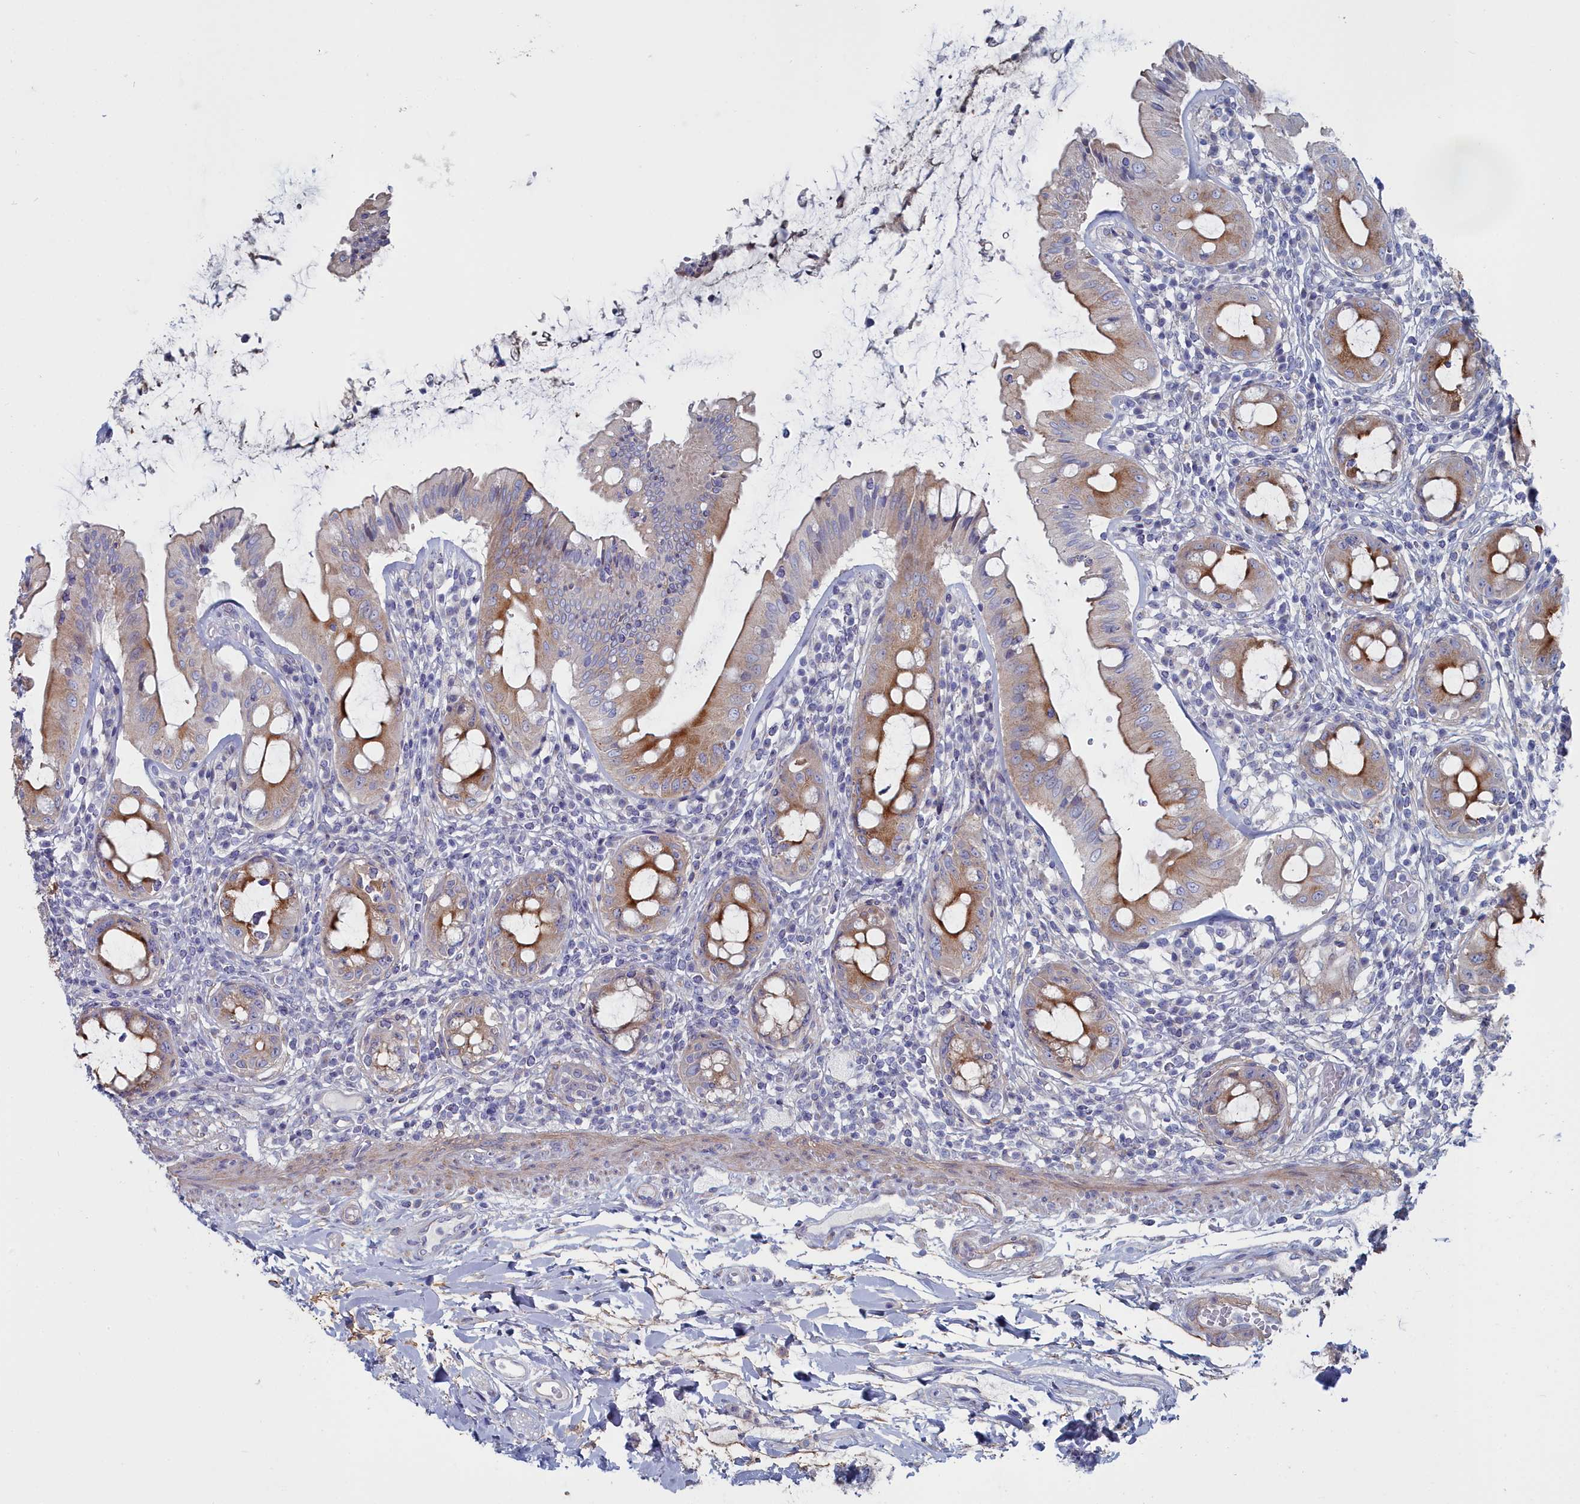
{"staining": {"intensity": "strong", "quantity": ">75%", "location": "cytoplasmic/membranous"}, "tissue": "rectum", "cell_type": "Glandular cells", "image_type": "normal", "snomed": [{"axis": "morphology", "description": "Normal tissue, NOS"}, {"axis": "topography", "description": "Rectum"}], "caption": "Glandular cells exhibit high levels of strong cytoplasmic/membranous staining in about >75% of cells in unremarkable rectum.", "gene": "SHISAL2A", "patient": {"sex": "female", "age": 57}}